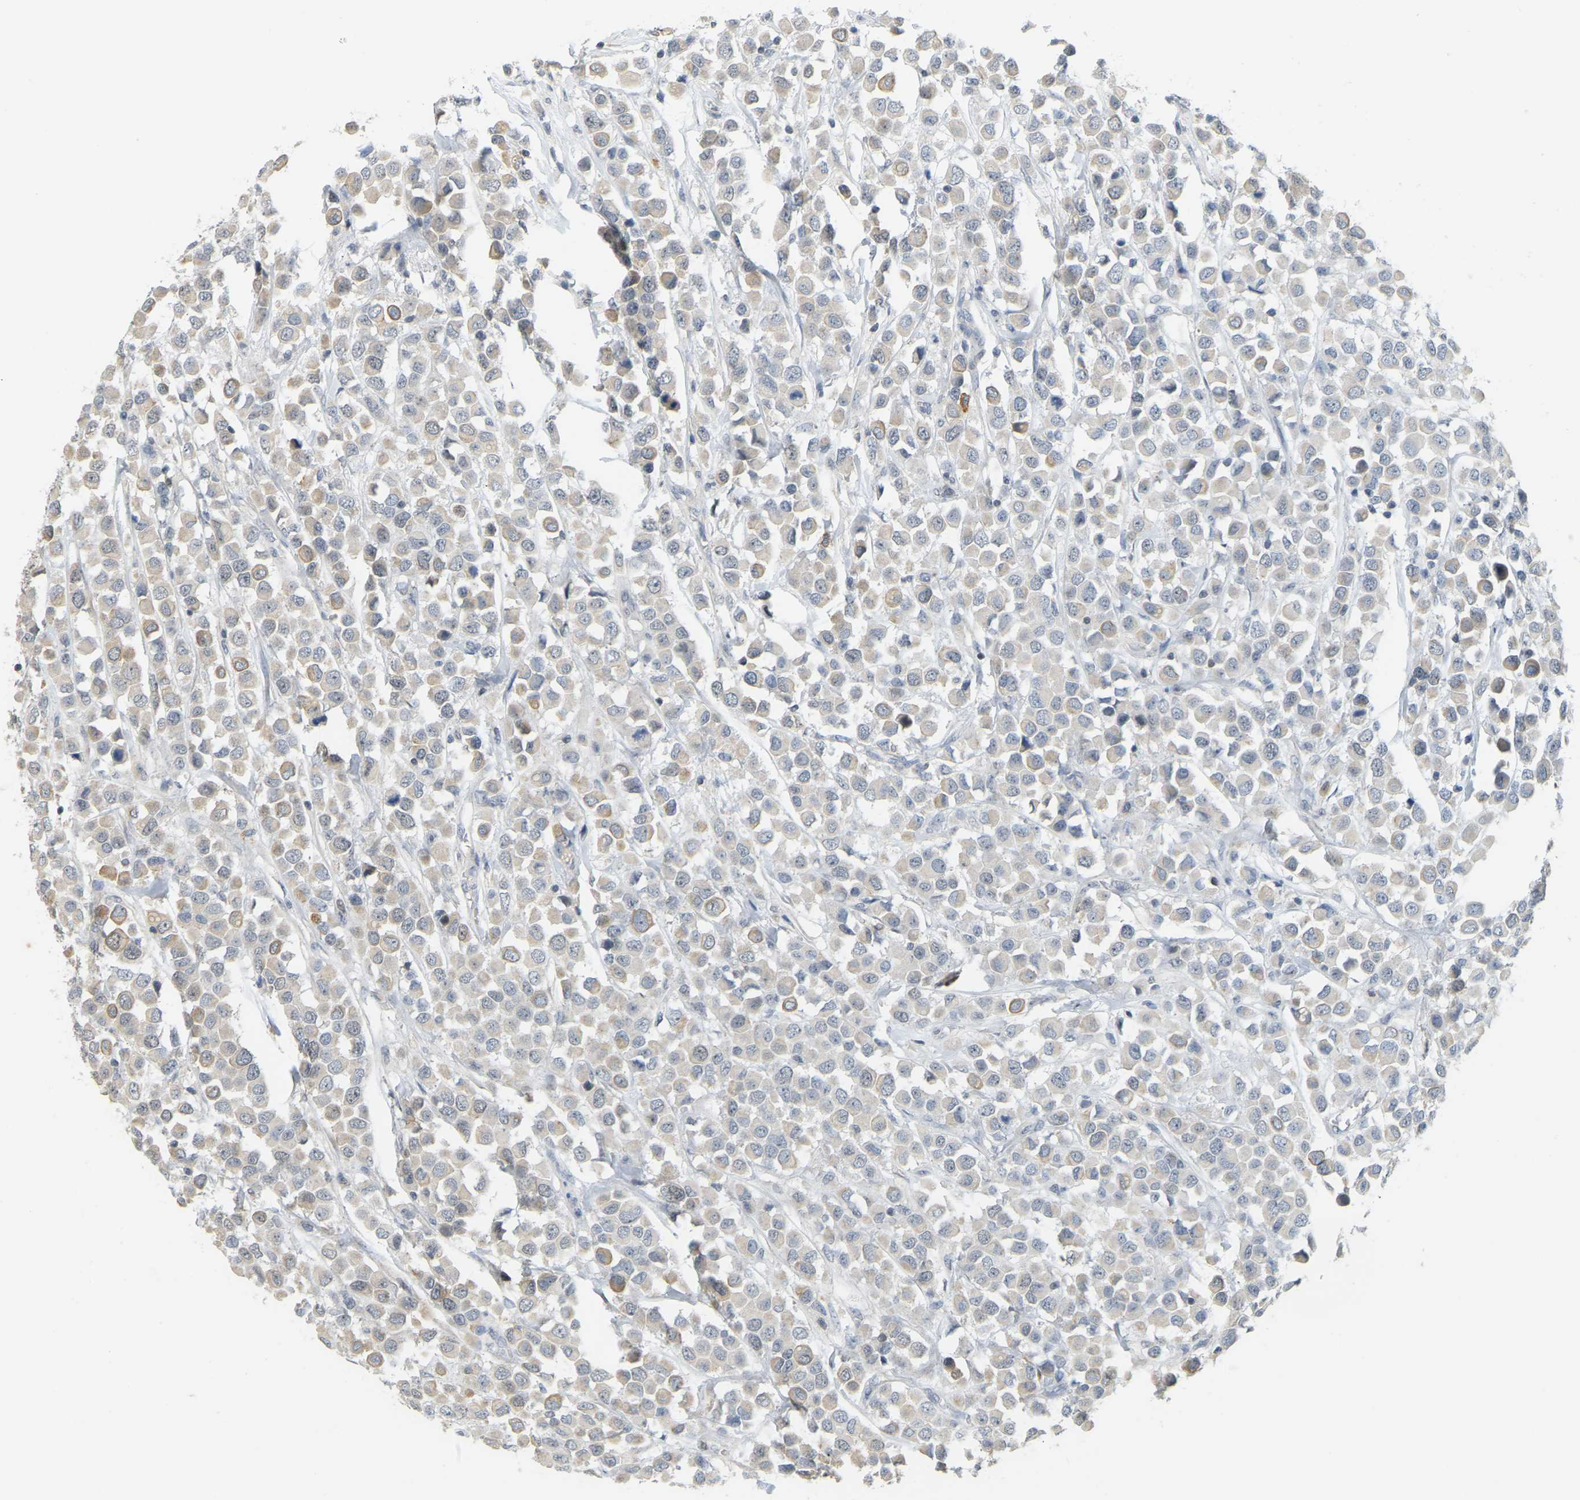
{"staining": {"intensity": "weak", "quantity": "25%-75%", "location": "cytoplasmic/membranous"}, "tissue": "breast cancer", "cell_type": "Tumor cells", "image_type": "cancer", "snomed": [{"axis": "morphology", "description": "Duct carcinoma"}, {"axis": "topography", "description": "Breast"}], "caption": "The image displays immunohistochemical staining of breast cancer. There is weak cytoplasmic/membranous staining is appreciated in approximately 25%-75% of tumor cells.", "gene": "BRF2", "patient": {"sex": "female", "age": 61}}